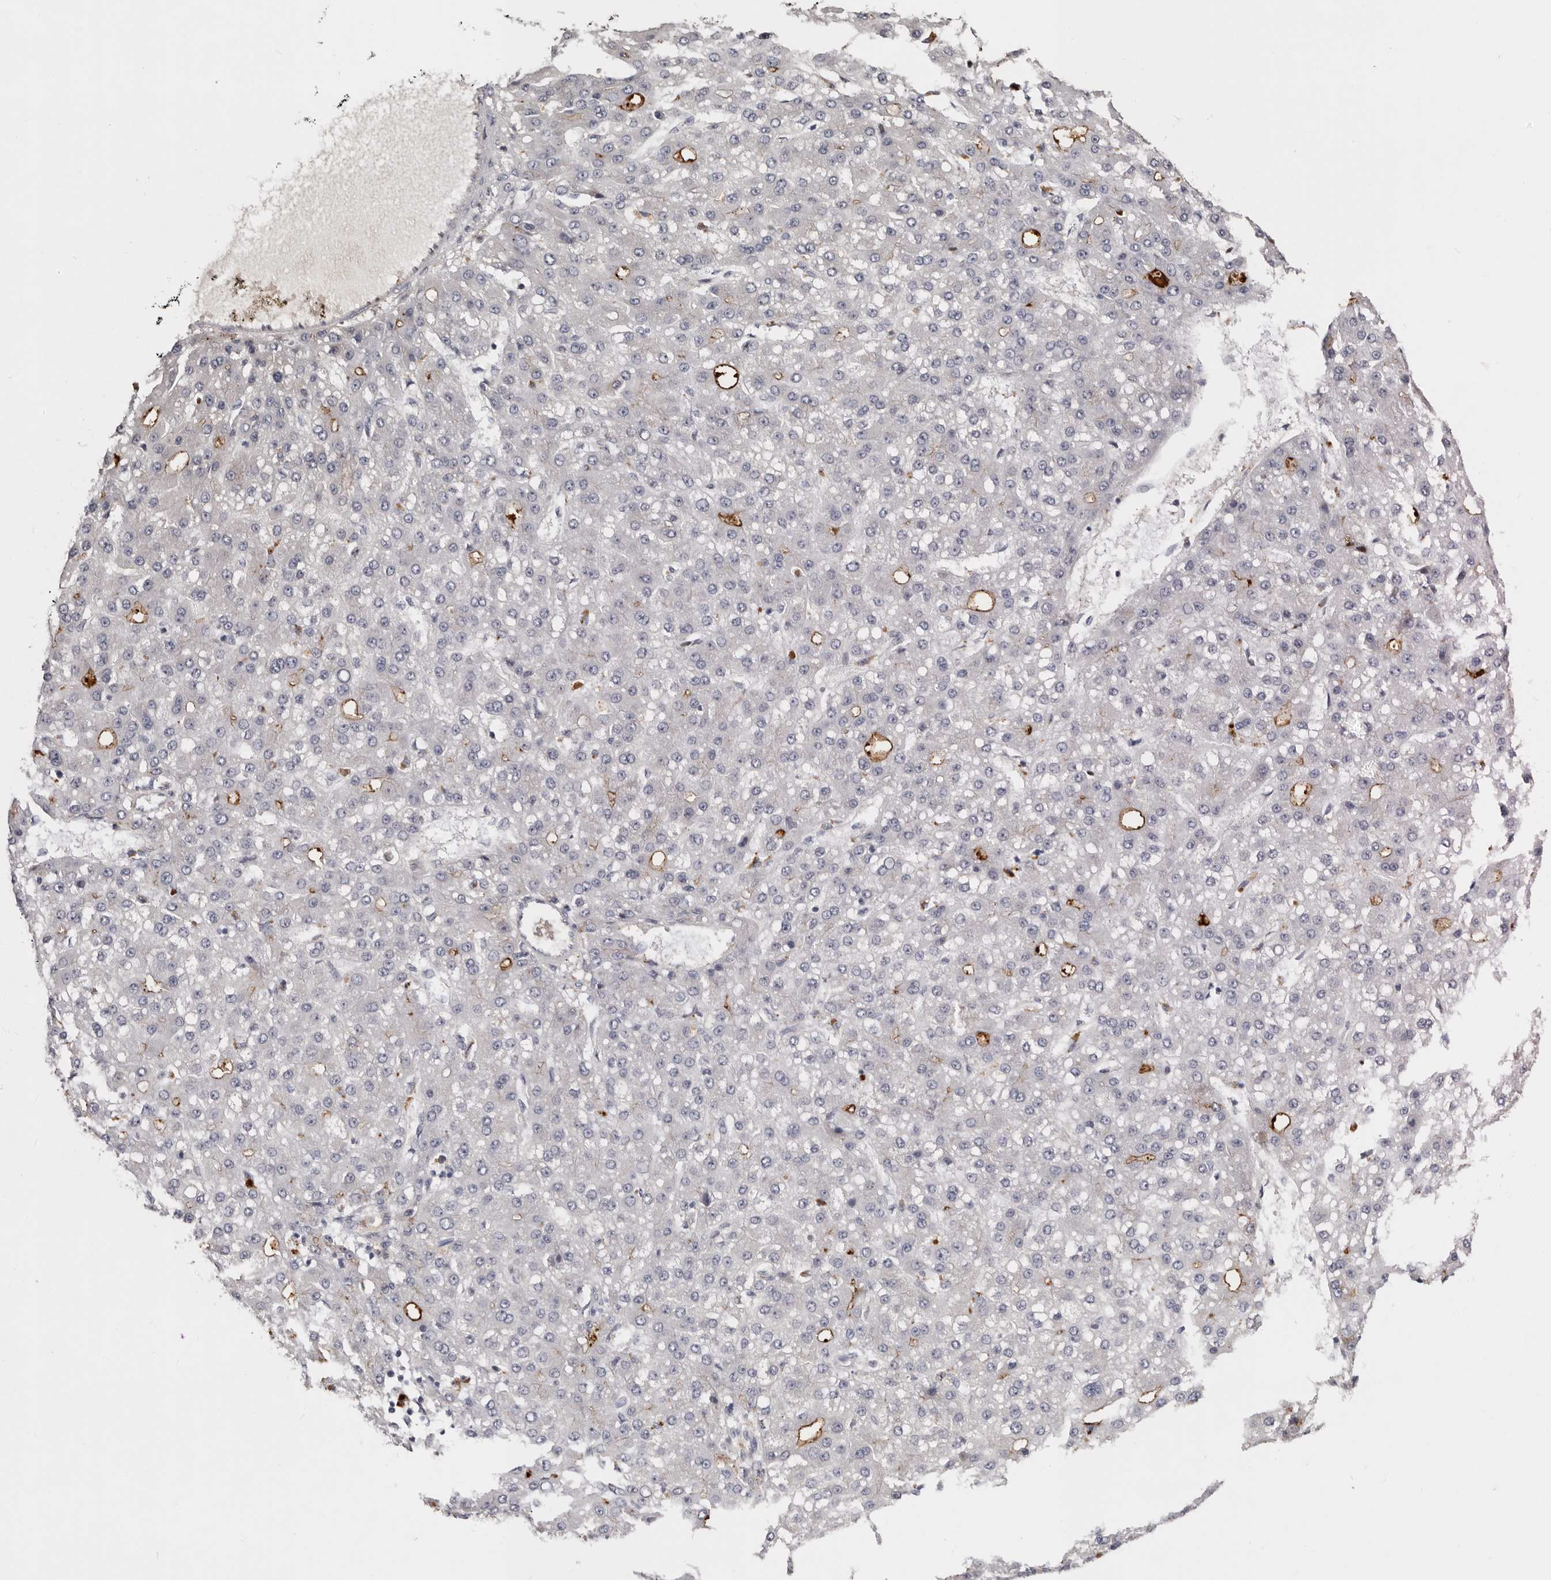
{"staining": {"intensity": "negative", "quantity": "none", "location": "none"}, "tissue": "liver cancer", "cell_type": "Tumor cells", "image_type": "cancer", "snomed": [{"axis": "morphology", "description": "Carcinoma, Hepatocellular, NOS"}, {"axis": "topography", "description": "Liver"}], "caption": "High magnification brightfield microscopy of liver cancer (hepatocellular carcinoma) stained with DAB (3,3'-diaminobenzidine) (brown) and counterstained with hematoxylin (blue): tumor cells show no significant staining.", "gene": "KLHL38", "patient": {"sex": "male", "age": 67}}